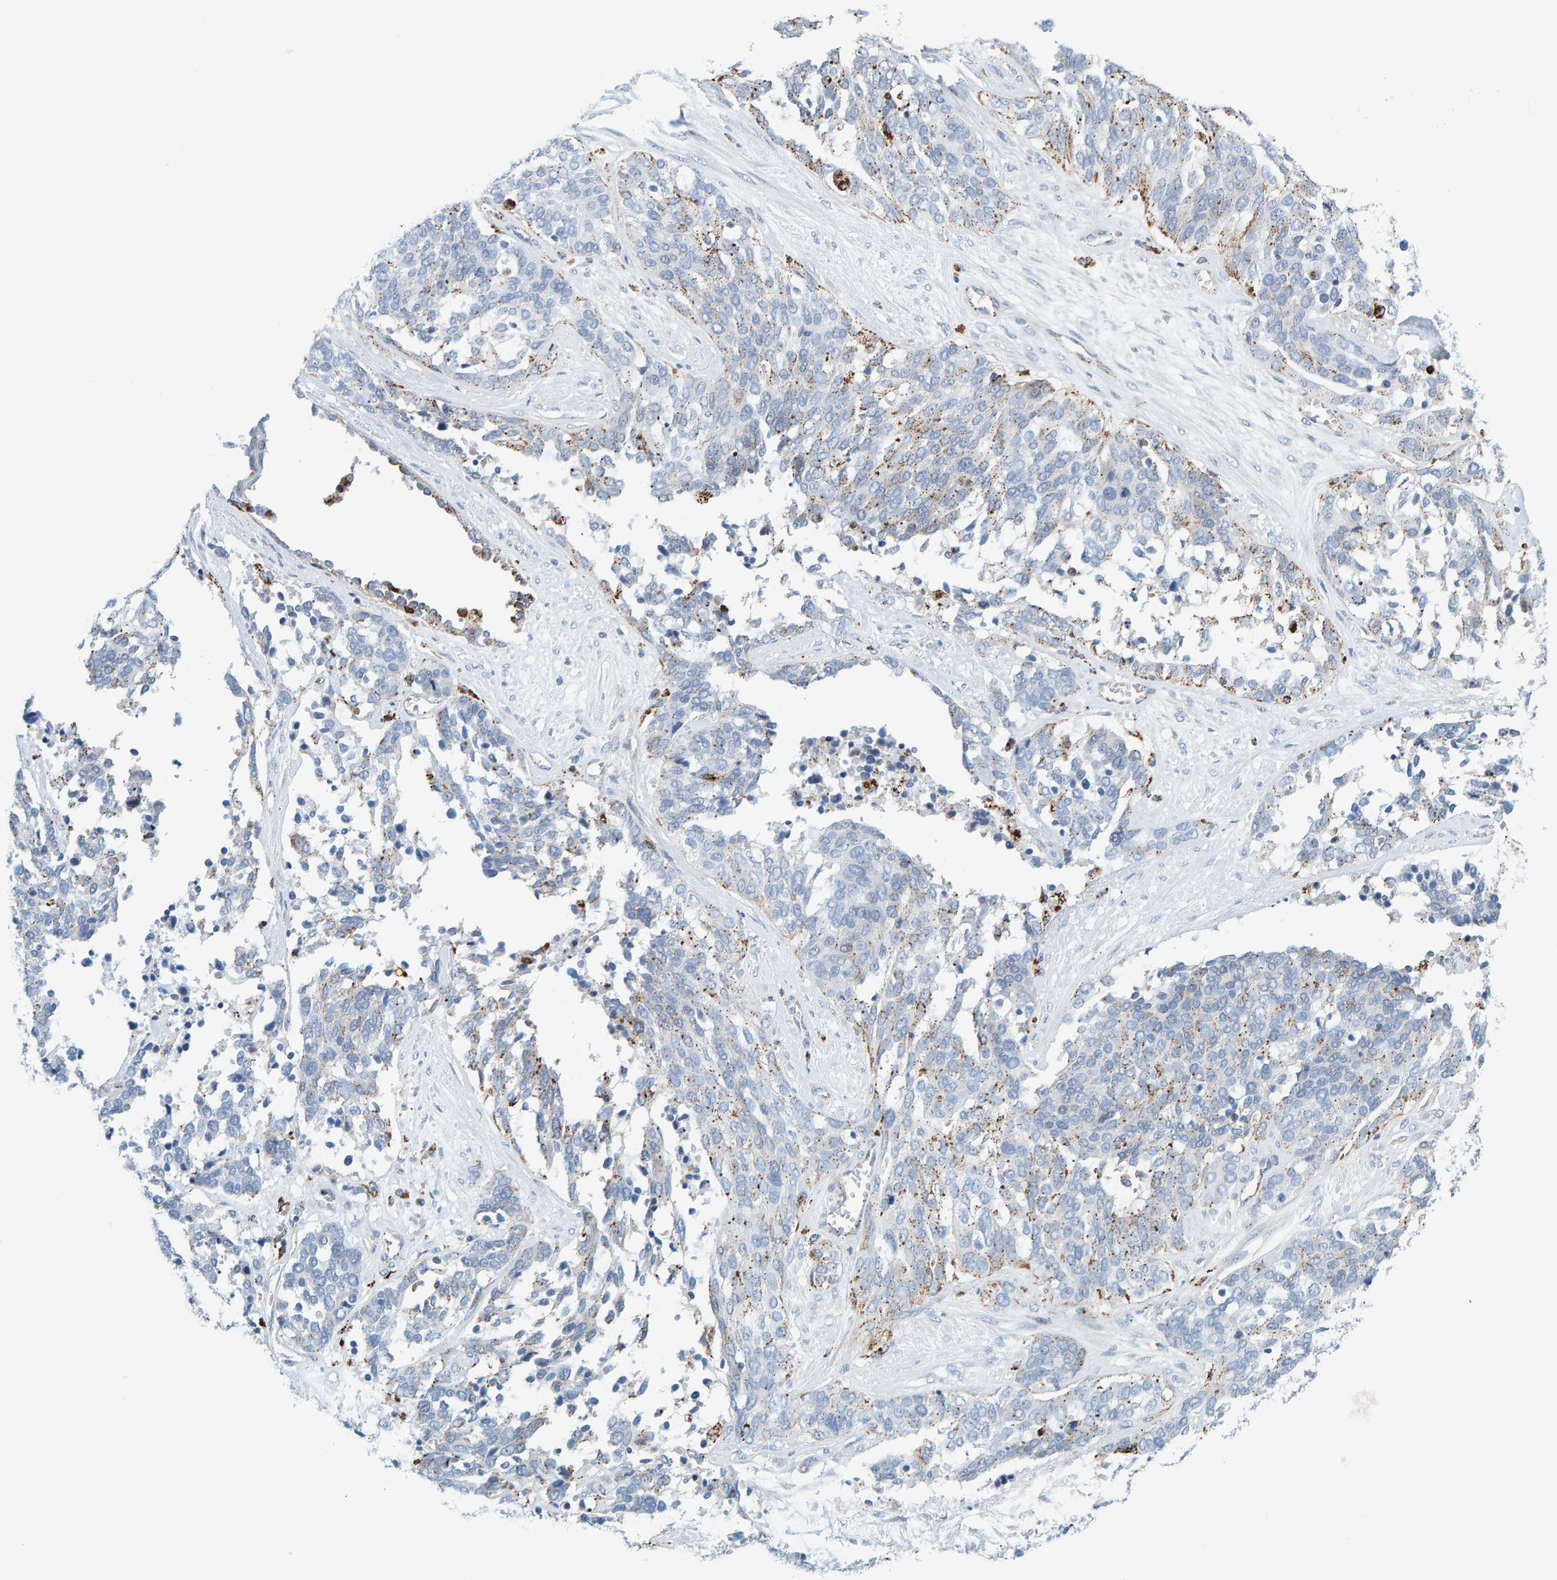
{"staining": {"intensity": "moderate", "quantity": "<25%", "location": "cytoplasmic/membranous"}, "tissue": "ovarian cancer", "cell_type": "Tumor cells", "image_type": "cancer", "snomed": [{"axis": "morphology", "description": "Cystadenocarcinoma, serous, NOS"}, {"axis": "topography", "description": "Ovary"}], "caption": "The photomicrograph demonstrates immunohistochemical staining of ovarian serous cystadenocarcinoma. There is moderate cytoplasmic/membranous positivity is identified in approximately <25% of tumor cells.", "gene": "BIN3", "patient": {"sex": "female", "age": 44}}